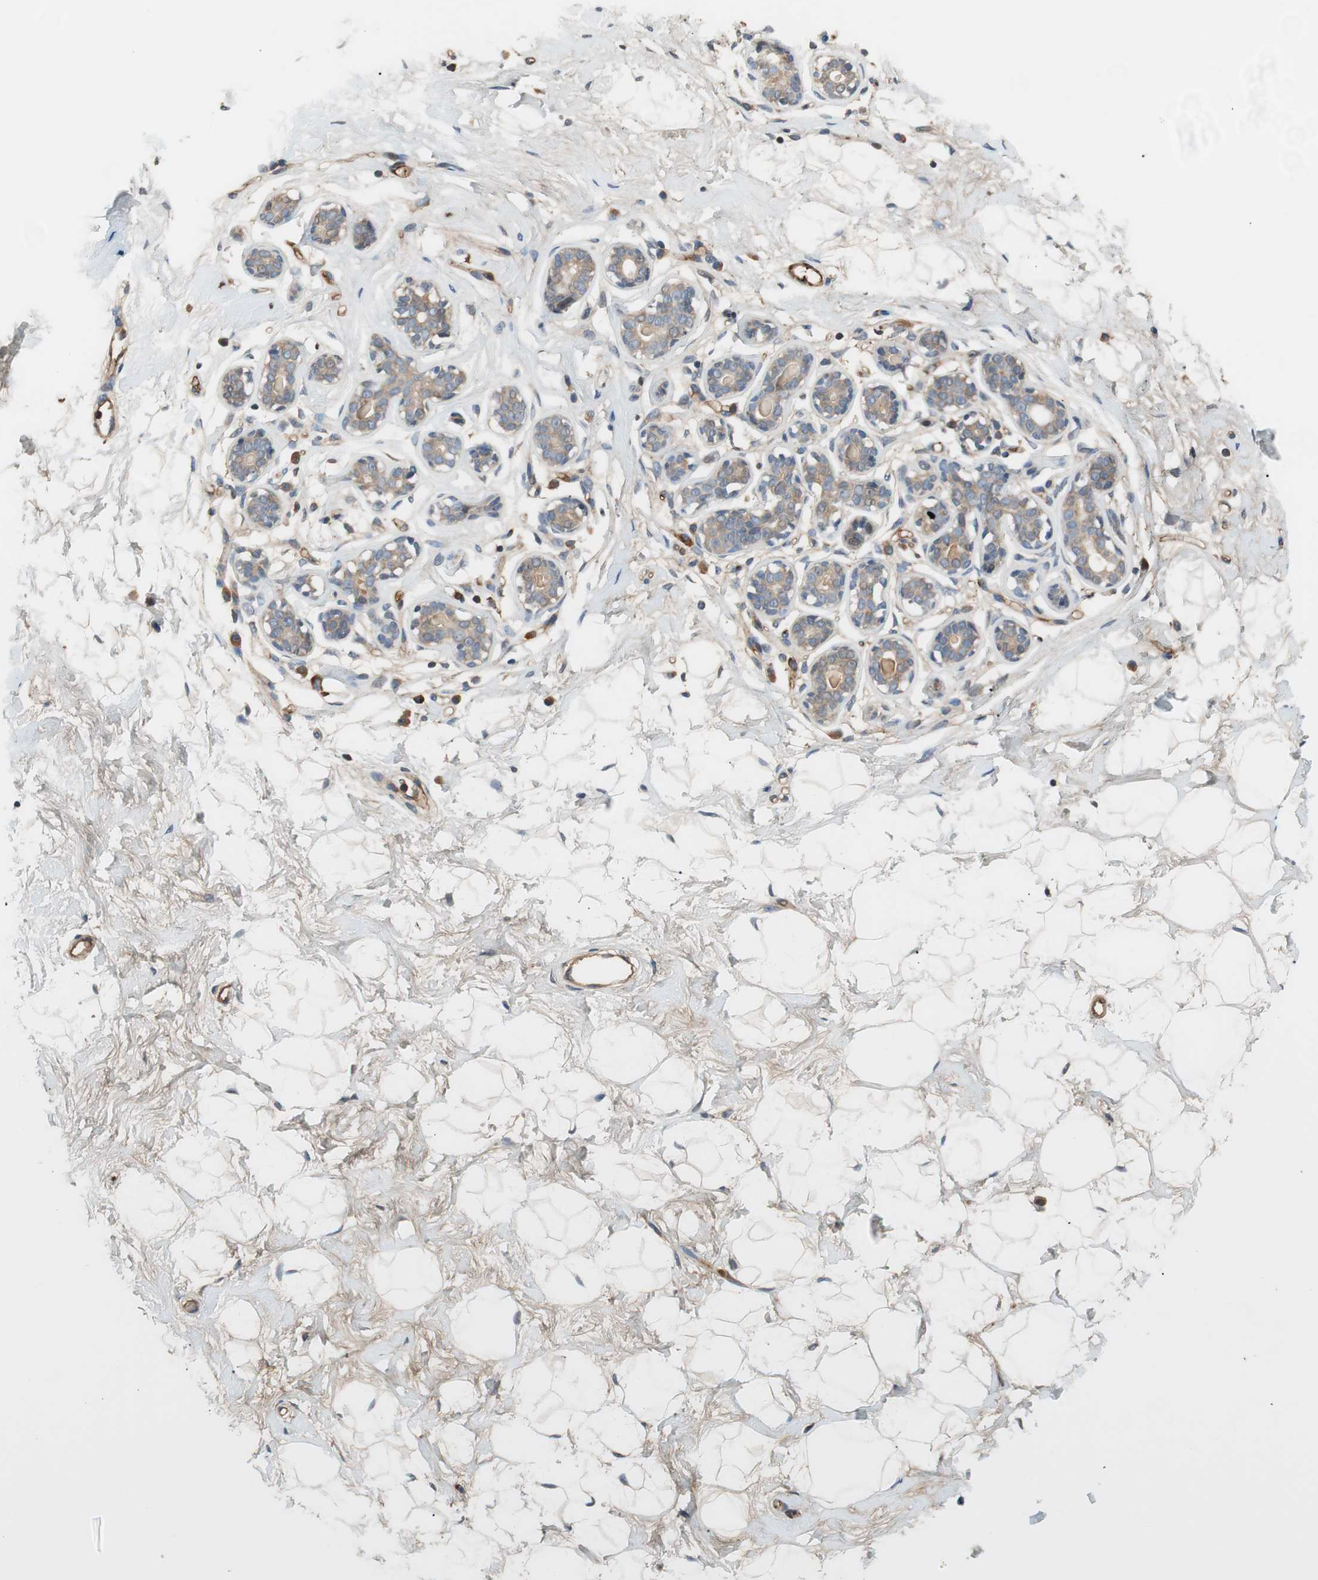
{"staining": {"intensity": "weak", "quantity": "25%-75%", "location": "cytoplasmic/membranous"}, "tissue": "breast", "cell_type": "Adipocytes", "image_type": "normal", "snomed": [{"axis": "morphology", "description": "Normal tissue, NOS"}, {"axis": "topography", "description": "Breast"}], "caption": "Breast stained with DAB (3,3'-diaminobenzidine) IHC reveals low levels of weak cytoplasmic/membranous positivity in about 25%-75% of adipocytes.", "gene": "C4A", "patient": {"sex": "female", "age": 23}}